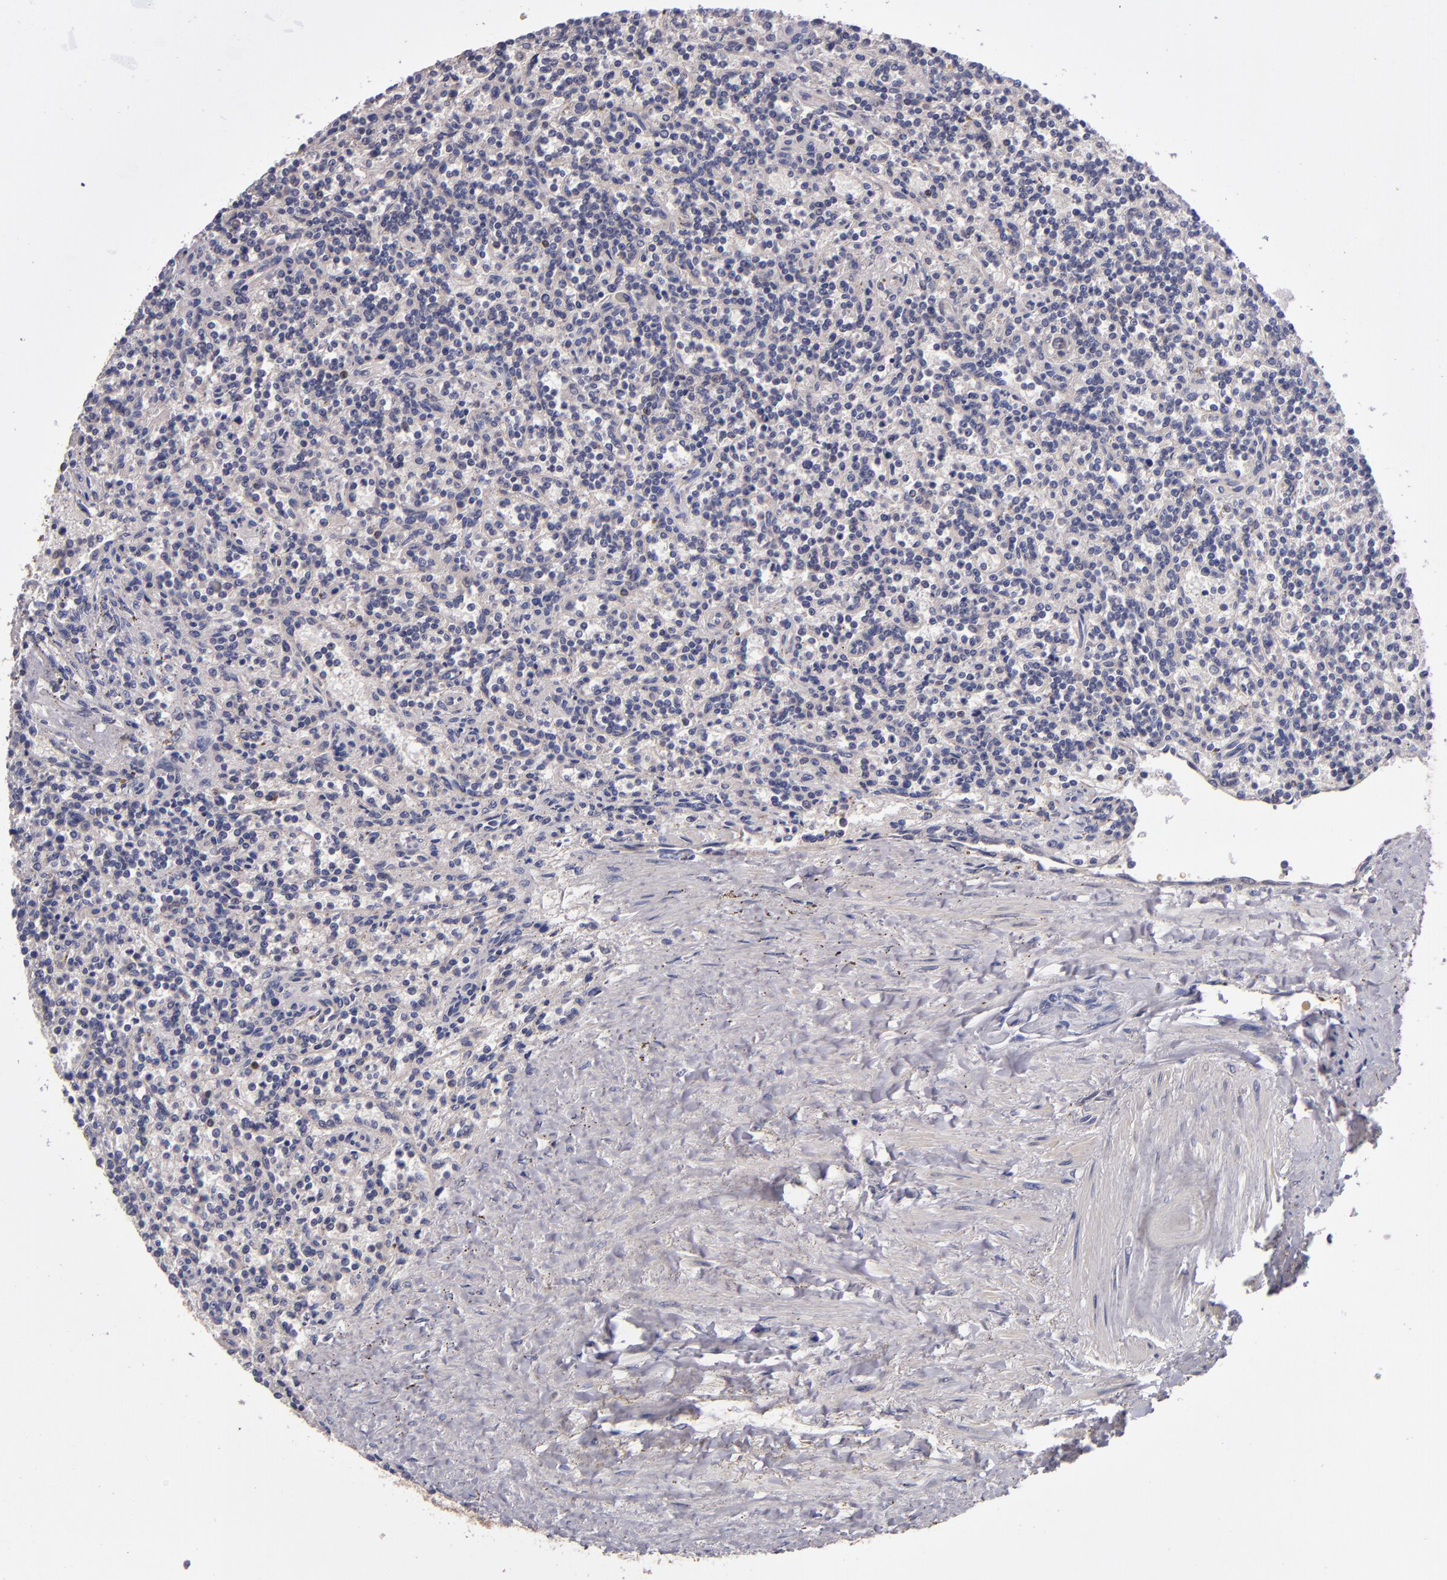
{"staining": {"intensity": "negative", "quantity": "none", "location": "none"}, "tissue": "lymphoma", "cell_type": "Tumor cells", "image_type": "cancer", "snomed": [{"axis": "morphology", "description": "Malignant lymphoma, non-Hodgkin's type, Low grade"}, {"axis": "topography", "description": "Spleen"}], "caption": "IHC image of neoplastic tissue: lymphoma stained with DAB demonstrates no significant protein staining in tumor cells.", "gene": "EIF4ENIF1", "patient": {"sex": "male", "age": 73}}